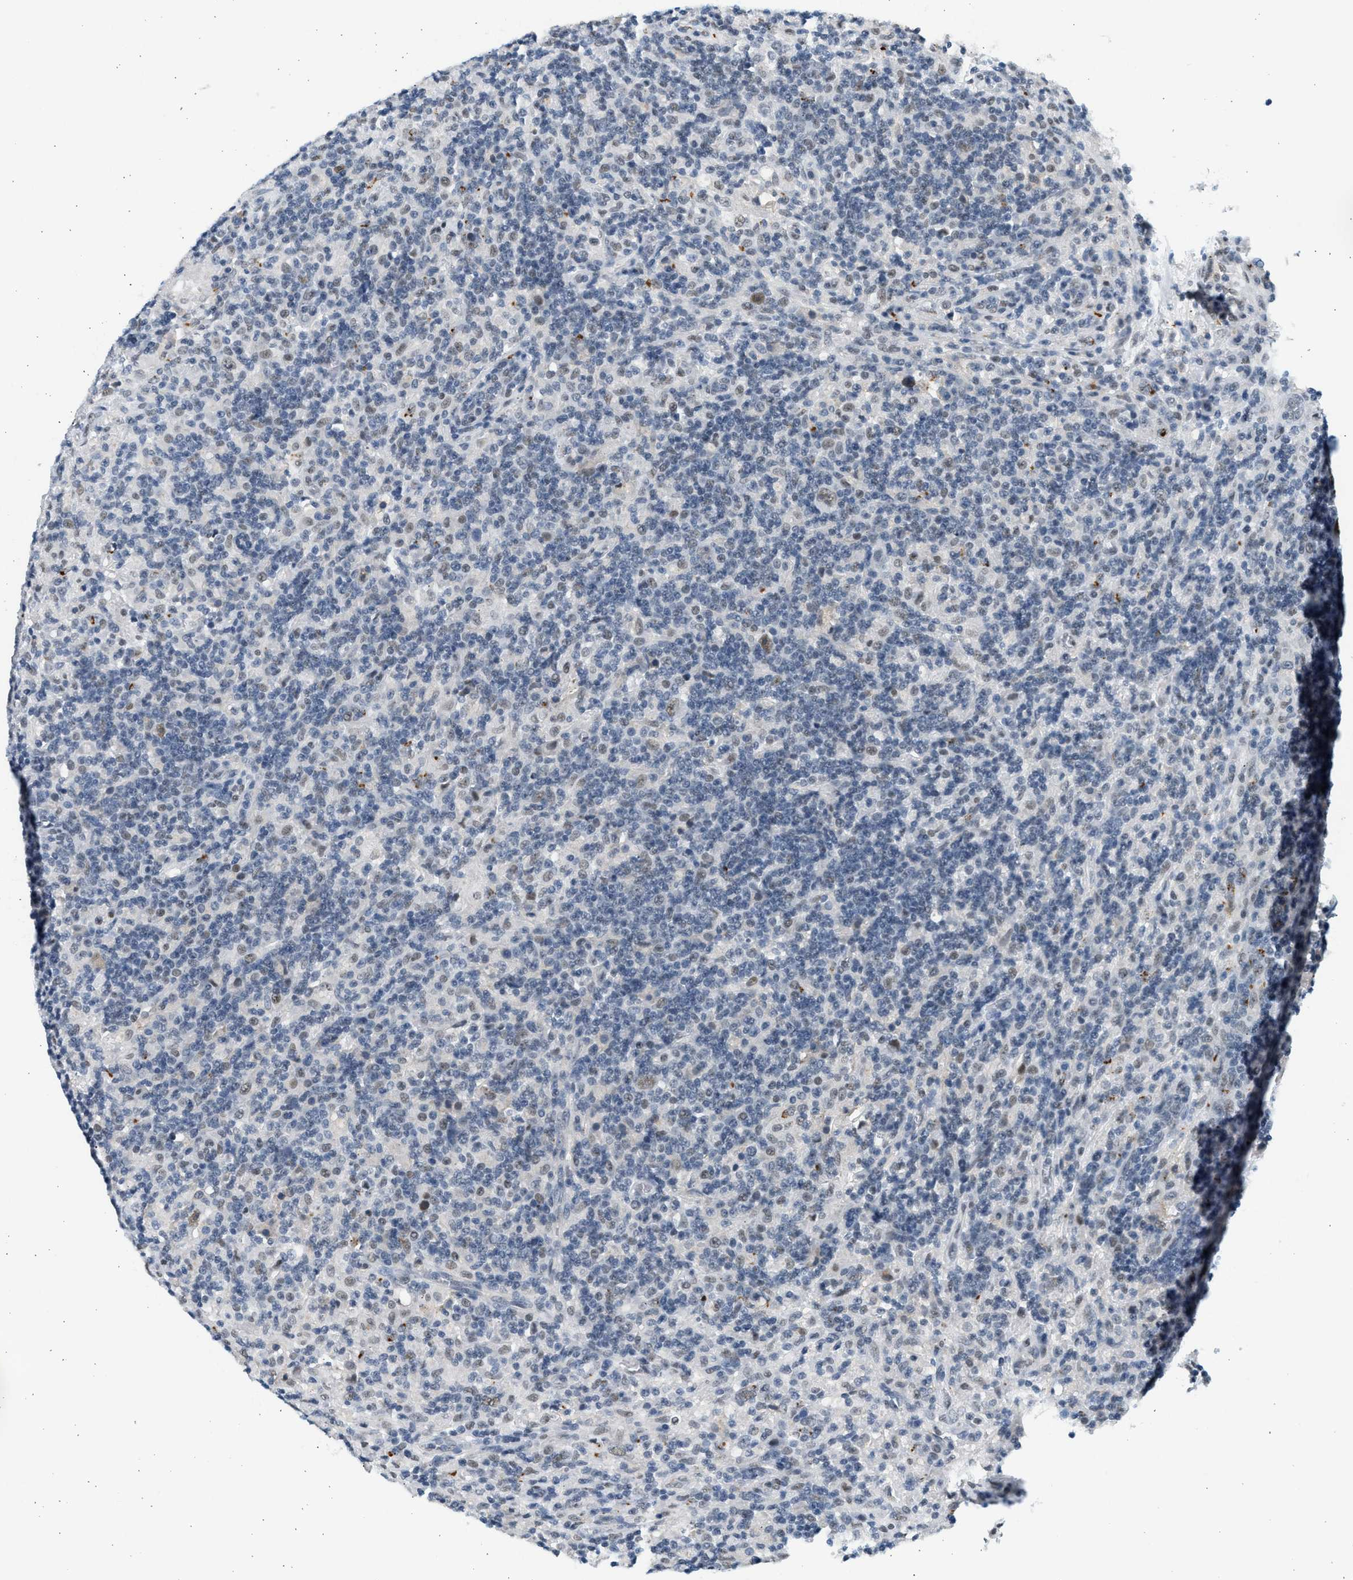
{"staining": {"intensity": "moderate", "quantity": "25%-75%", "location": "nuclear"}, "tissue": "lymphoma", "cell_type": "Tumor cells", "image_type": "cancer", "snomed": [{"axis": "morphology", "description": "Hodgkin's disease, NOS"}, {"axis": "topography", "description": "Lymph node"}], "caption": "Moderate nuclear positivity for a protein is seen in about 25%-75% of tumor cells of Hodgkin's disease using IHC.", "gene": "HIPK1", "patient": {"sex": "male", "age": 70}}